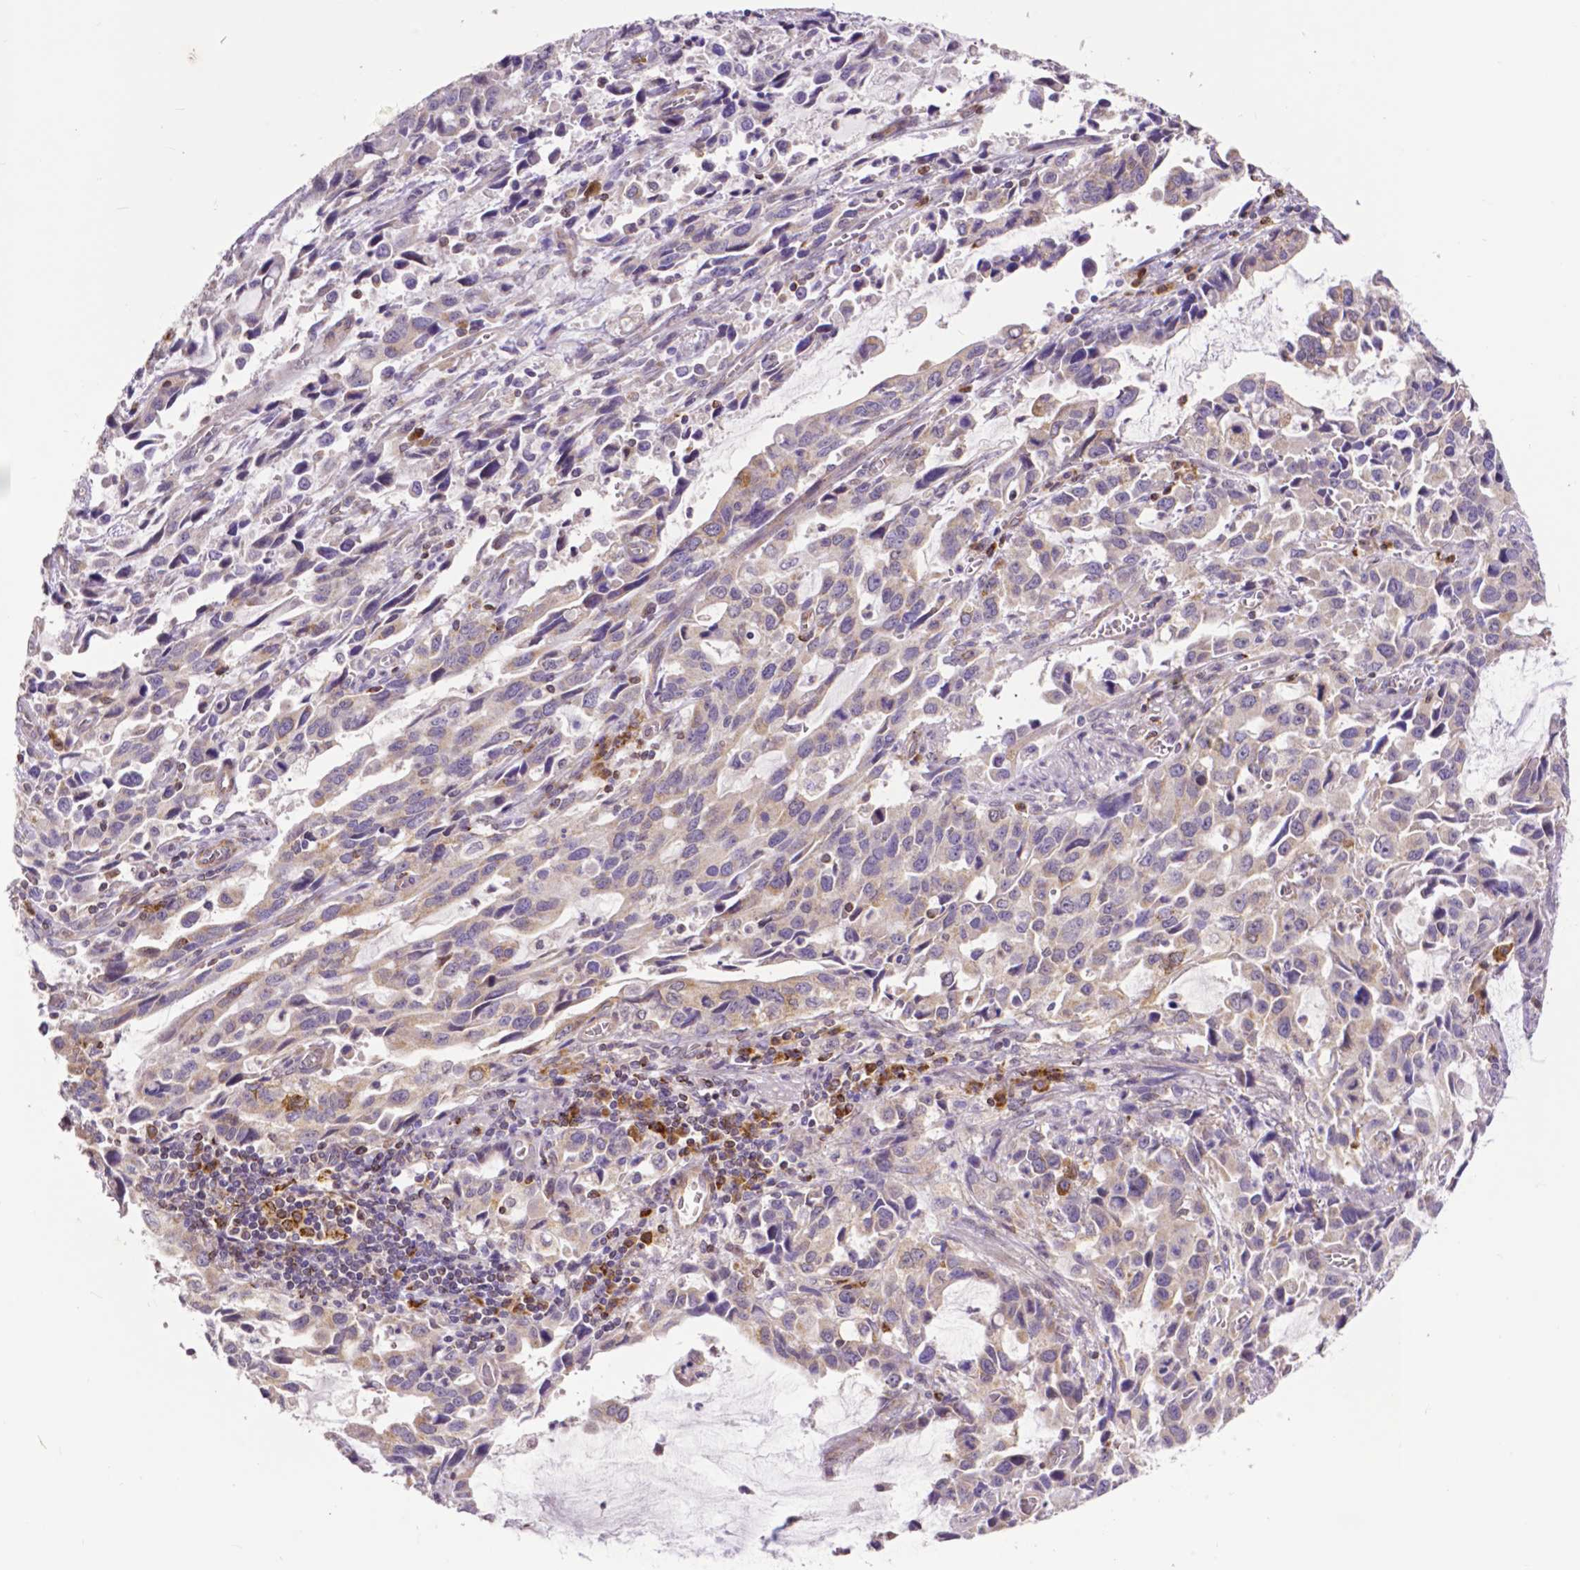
{"staining": {"intensity": "weak", "quantity": ">75%", "location": "cytoplasmic/membranous"}, "tissue": "stomach cancer", "cell_type": "Tumor cells", "image_type": "cancer", "snomed": [{"axis": "morphology", "description": "Adenocarcinoma, NOS"}, {"axis": "topography", "description": "Stomach, upper"}], "caption": "This is an image of immunohistochemistry staining of adenocarcinoma (stomach), which shows weak positivity in the cytoplasmic/membranous of tumor cells.", "gene": "MCL1", "patient": {"sex": "male", "age": 85}}